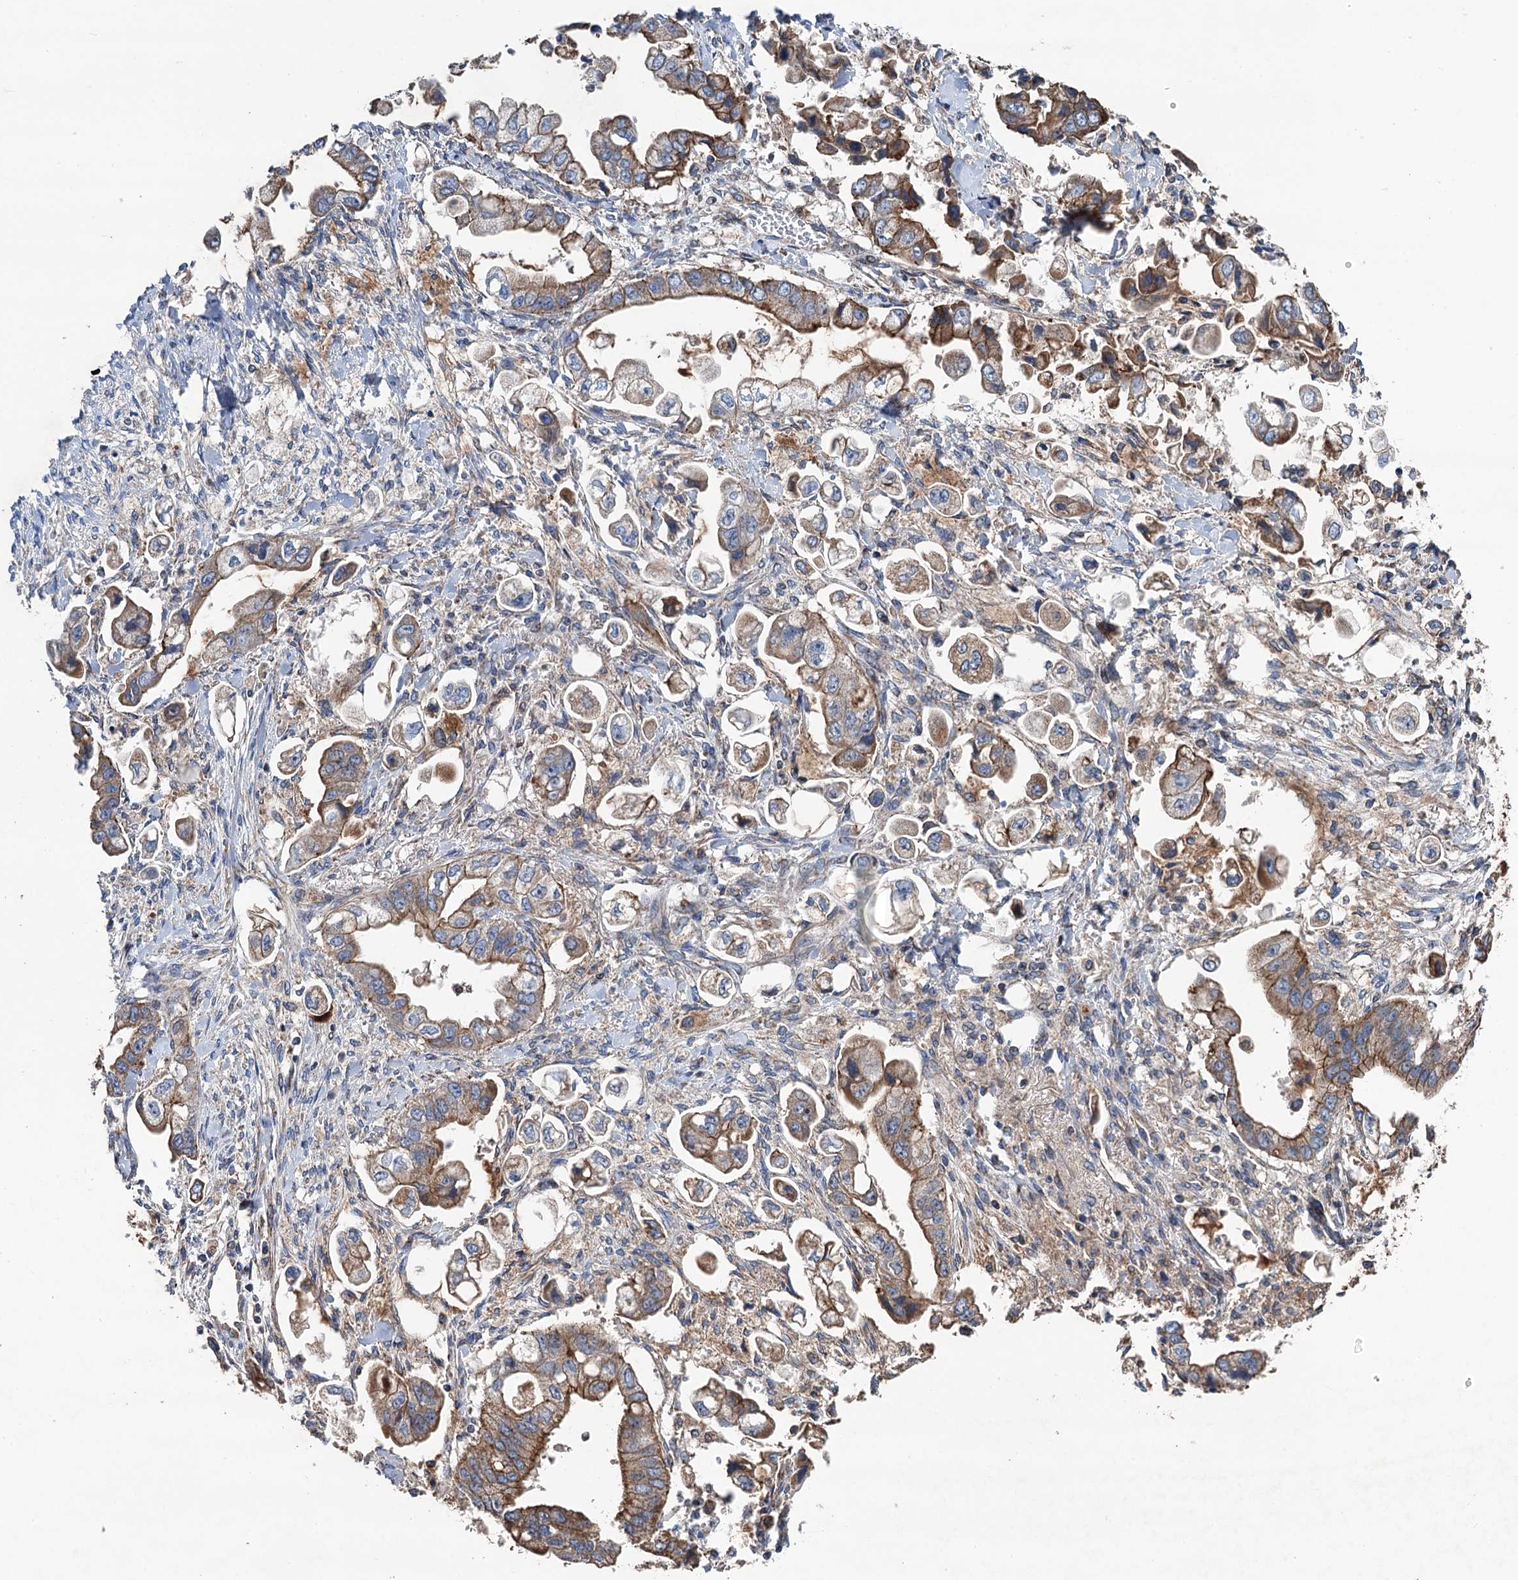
{"staining": {"intensity": "moderate", "quantity": ">75%", "location": "cytoplasmic/membranous"}, "tissue": "stomach cancer", "cell_type": "Tumor cells", "image_type": "cancer", "snomed": [{"axis": "morphology", "description": "Adenocarcinoma, NOS"}, {"axis": "topography", "description": "Stomach"}], "caption": "Tumor cells display medium levels of moderate cytoplasmic/membranous positivity in approximately >75% of cells in human stomach cancer (adenocarcinoma).", "gene": "DGLUCY", "patient": {"sex": "male", "age": 62}}